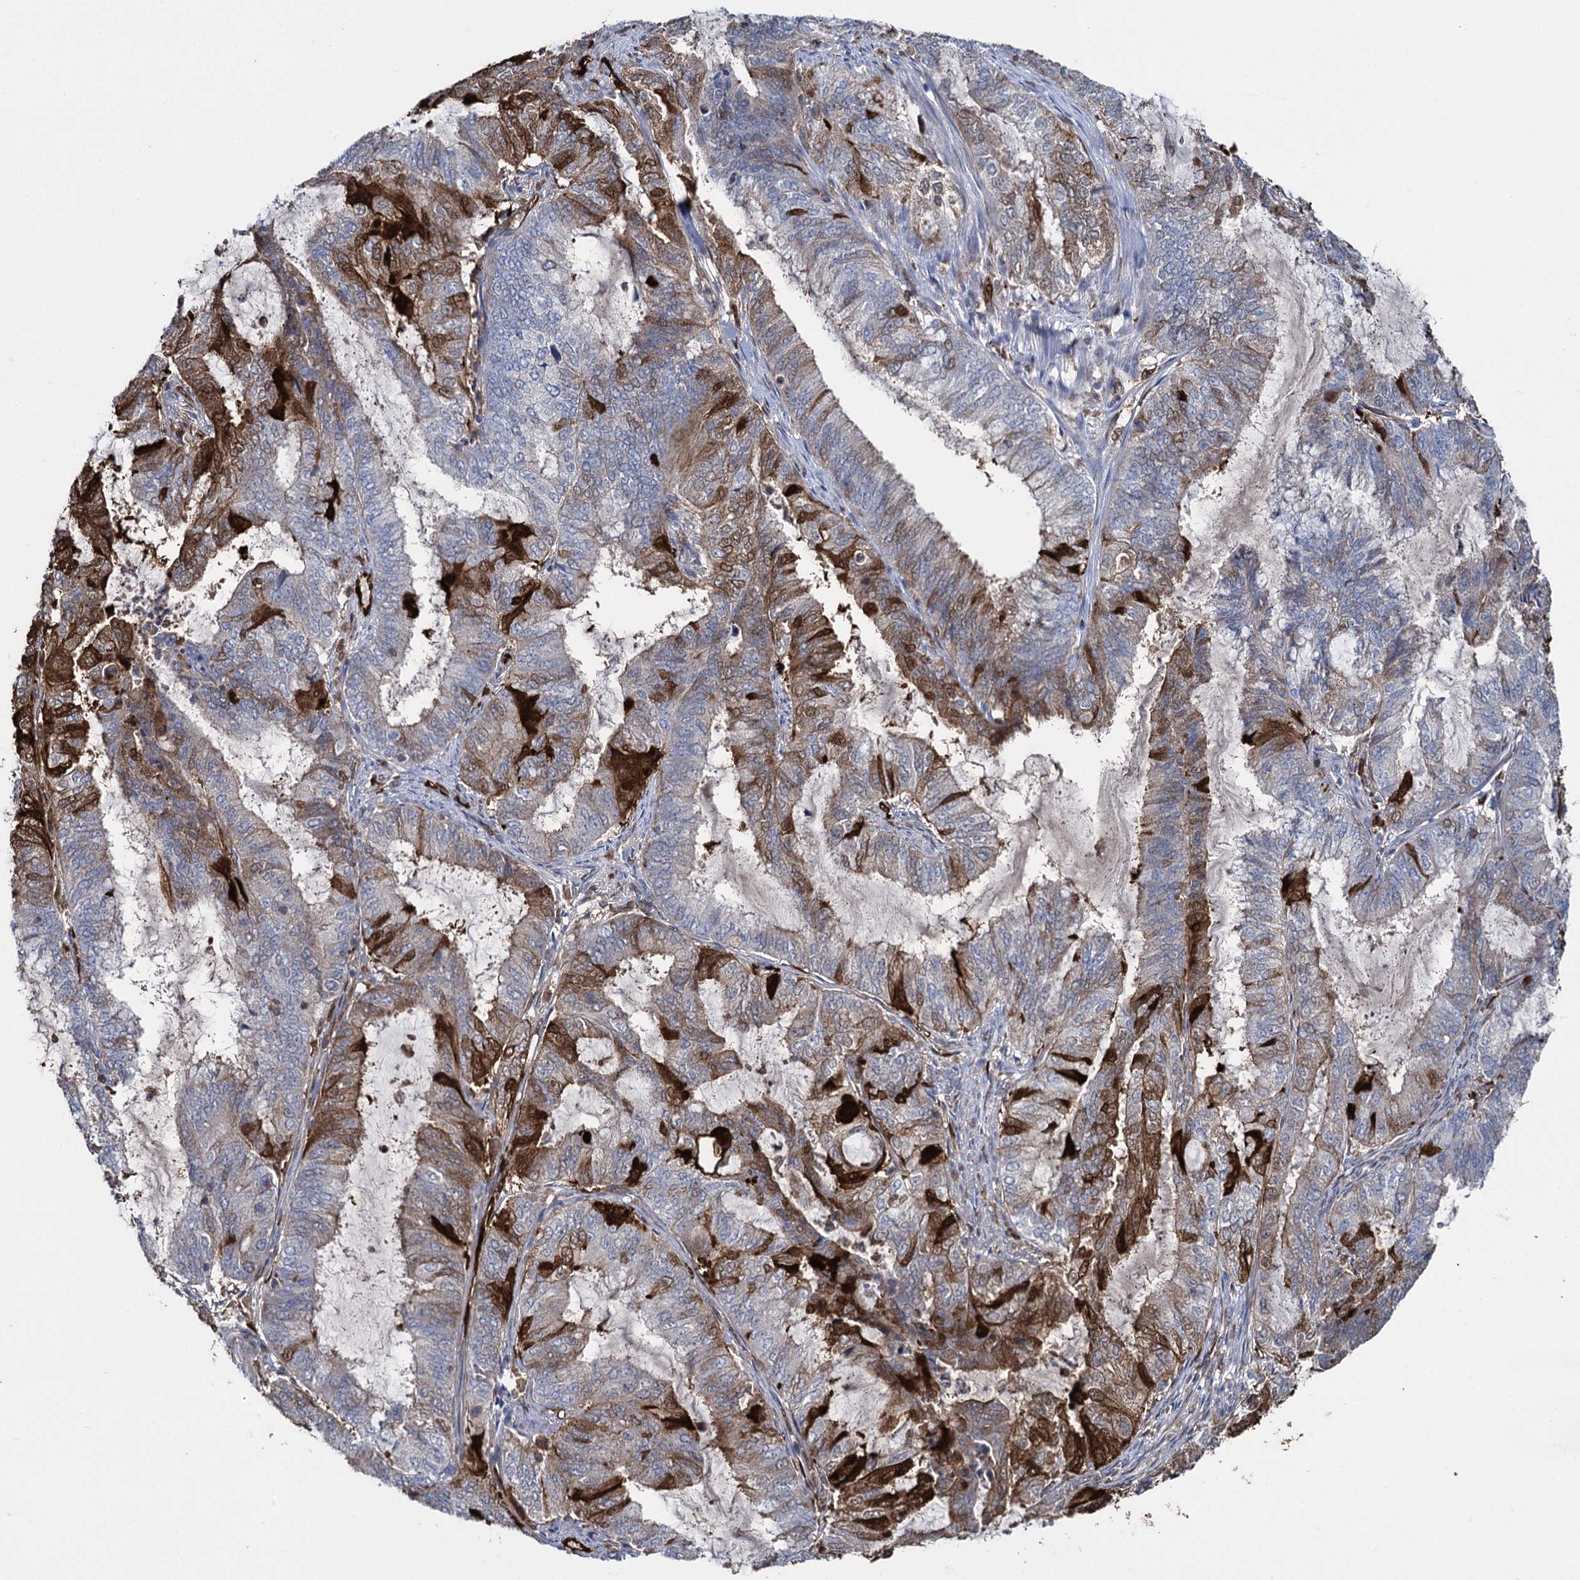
{"staining": {"intensity": "strong", "quantity": "<25%", "location": "cytoplasmic/membranous"}, "tissue": "endometrial cancer", "cell_type": "Tumor cells", "image_type": "cancer", "snomed": [{"axis": "morphology", "description": "Adenocarcinoma, NOS"}, {"axis": "topography", "description": "Endometrium"}], "caption": "Approximately <25% of tumor cells in endometrial cancer (adenocarcinoma) show strong cytoplasmic/membranous protein positivity as visualized by brown immunohistochemical staining.", "gene": "FABP5", "patient": {"sex": "female", "age": 51}}